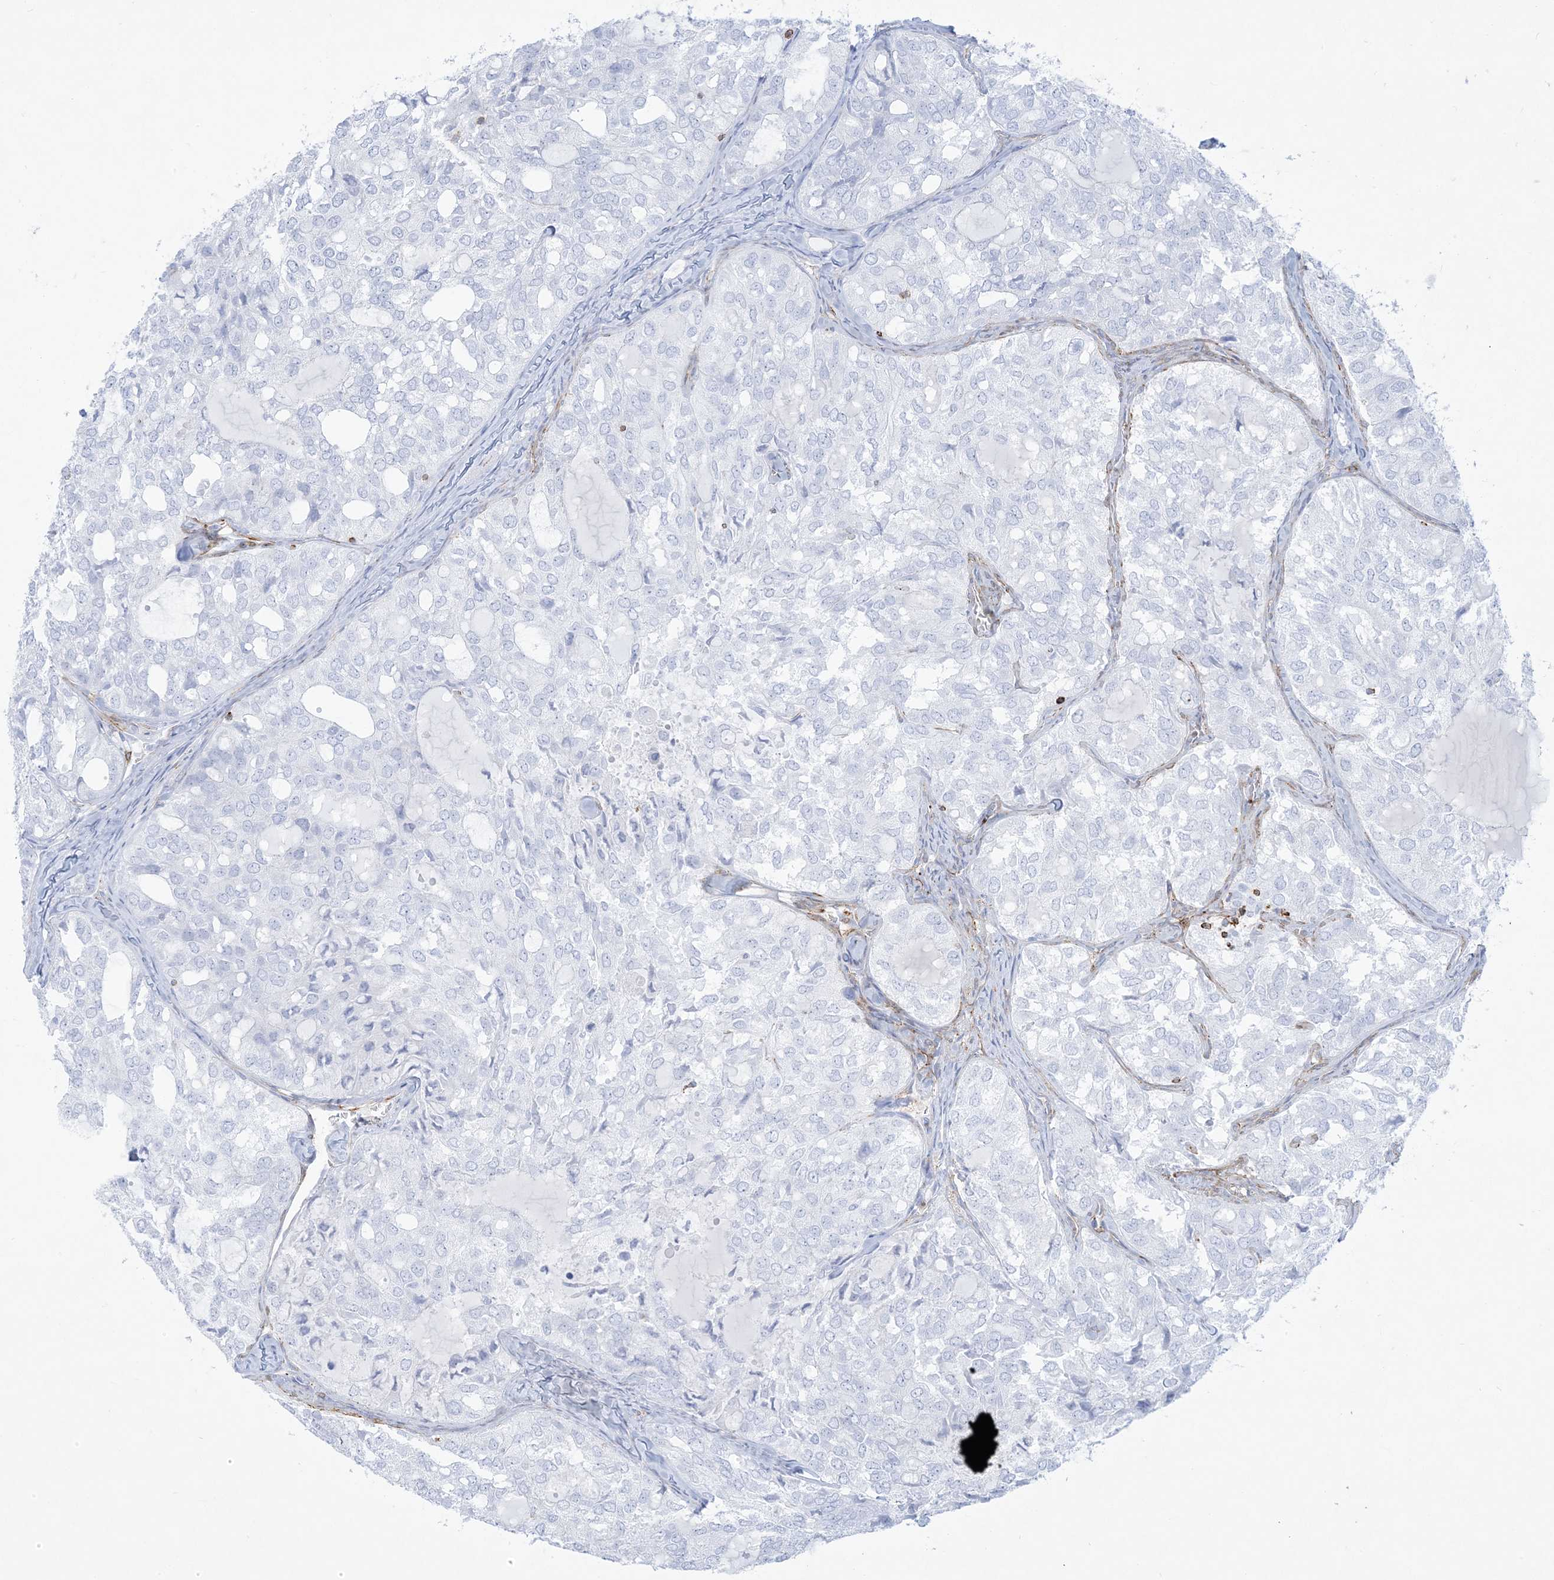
{"staining": {"intensity": "negative", "quantity": "none", "location": "none"}, "tissue": "thyroid cancer", "cell_type": "Tumor cells", "image_type": "cancer", "snomed": [{"axis": "morphology", "description": "Follicular adenoma carcinoma, NOS"}, {"axis": "topography", "description": "Thyroid gland"}], "caption": "The photomicrograph shows no significant staining in tumor cells of follicular adenoma carcinoma (thyroid).", "gene": "B3GNT7", "patient": {"sex": "male", "age": 75}}